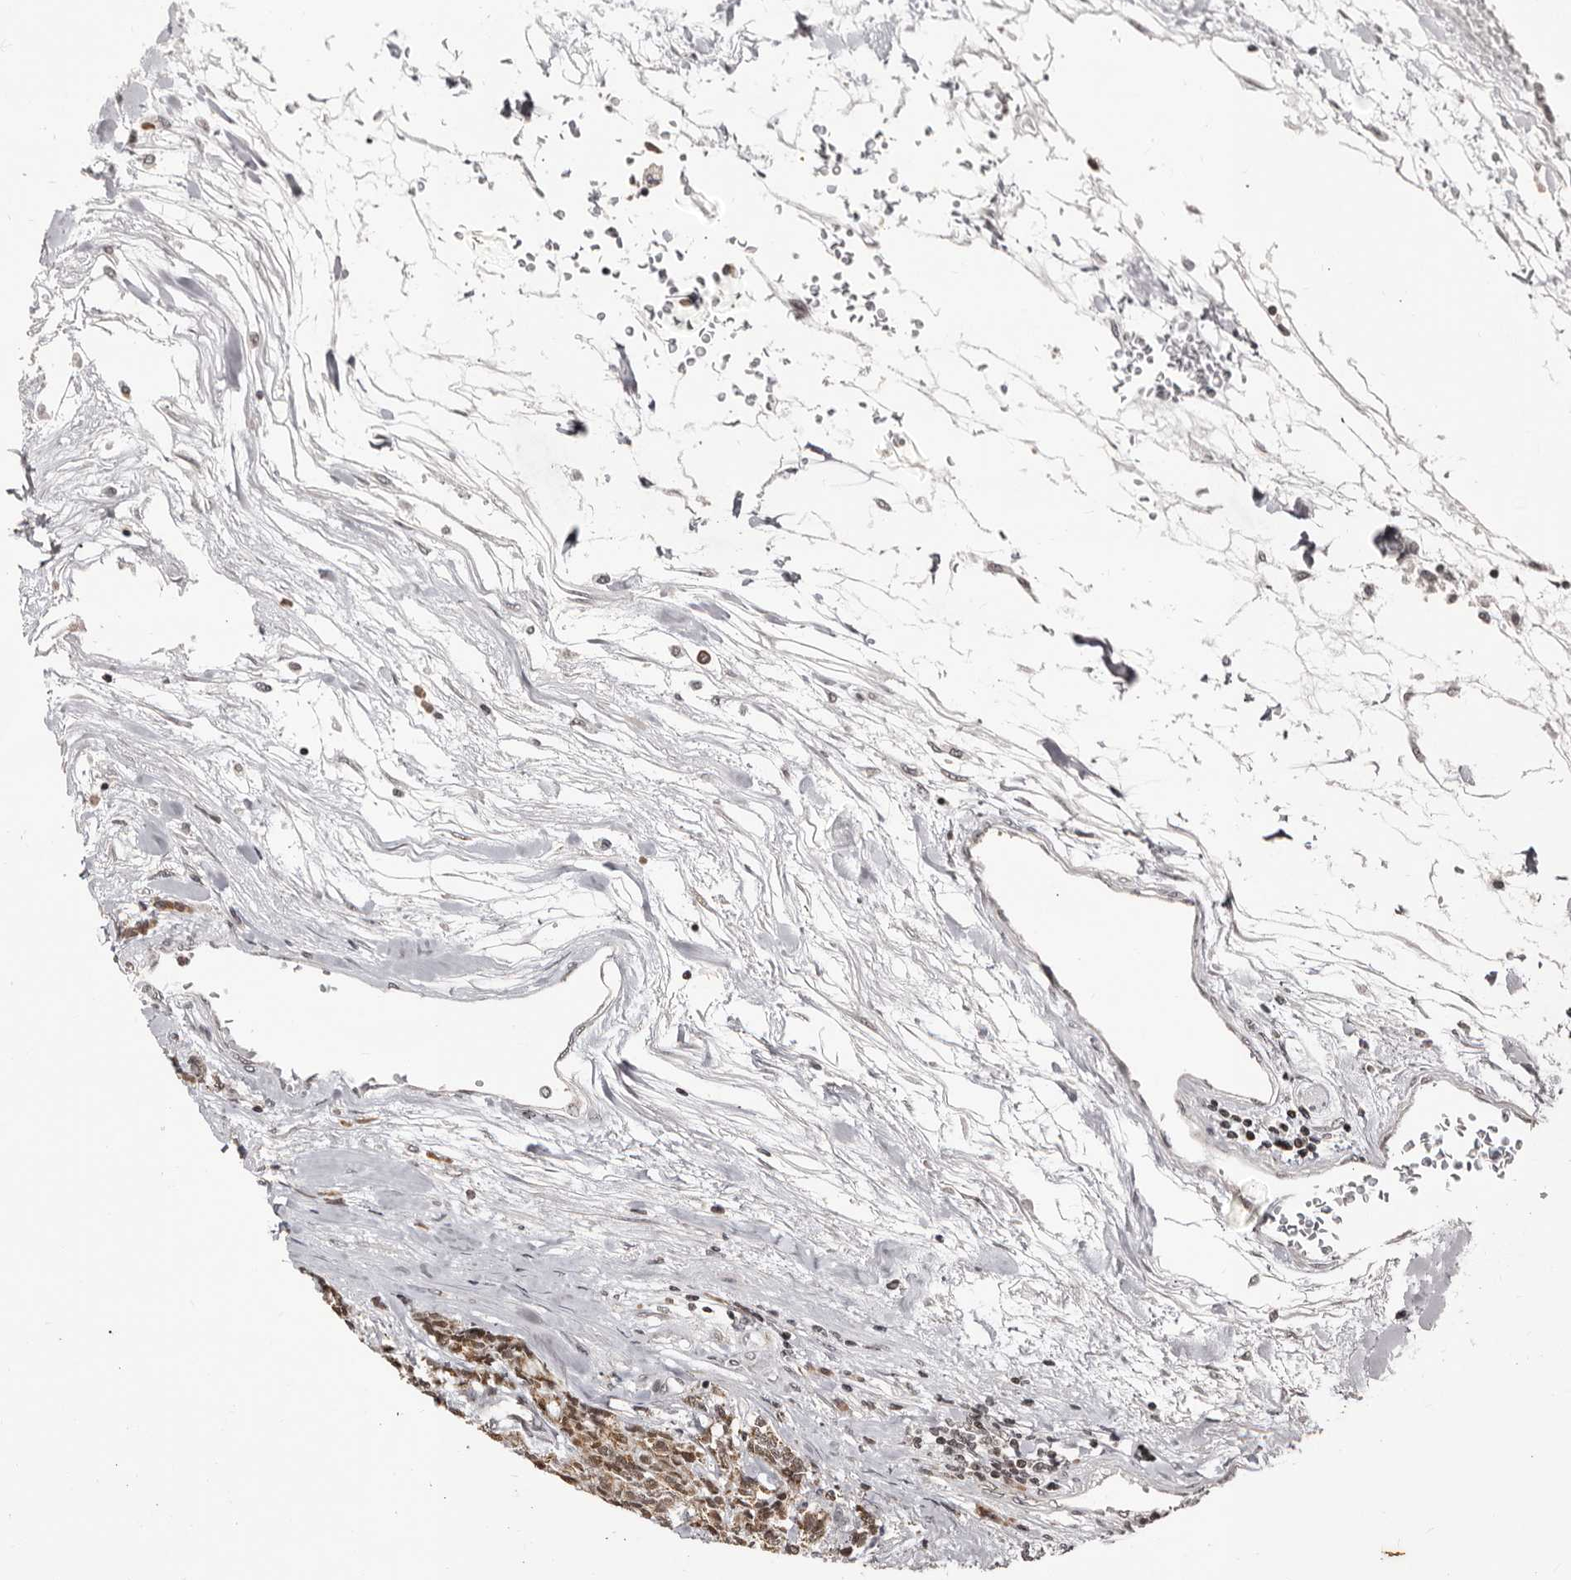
{"staining": {"intensity": "moderate", "quantity": ">75%", "location": "cytoplasmic/membranous"}, "tissue": "carcinoid", "cell_type": "Tumor cells", "image_type": "cancer", "snomed": [{"axis": "morphology", "description": "Carcinoid, malignant, NOS"}, {"axis": "topography", "description": "Pancreas"}], "caption": "Carcinoid tissue exhibits moderate cytoplasmic/membranous staining in about >75% of tumor cells, visualized by immunohistochemistry. (Stains: DAB in brown, nuclei in blue, Microscopy: brightfield microscopy at high magnification).", "gene": "THUMPD1", "patient": {"sex": "female", "age": 54}}